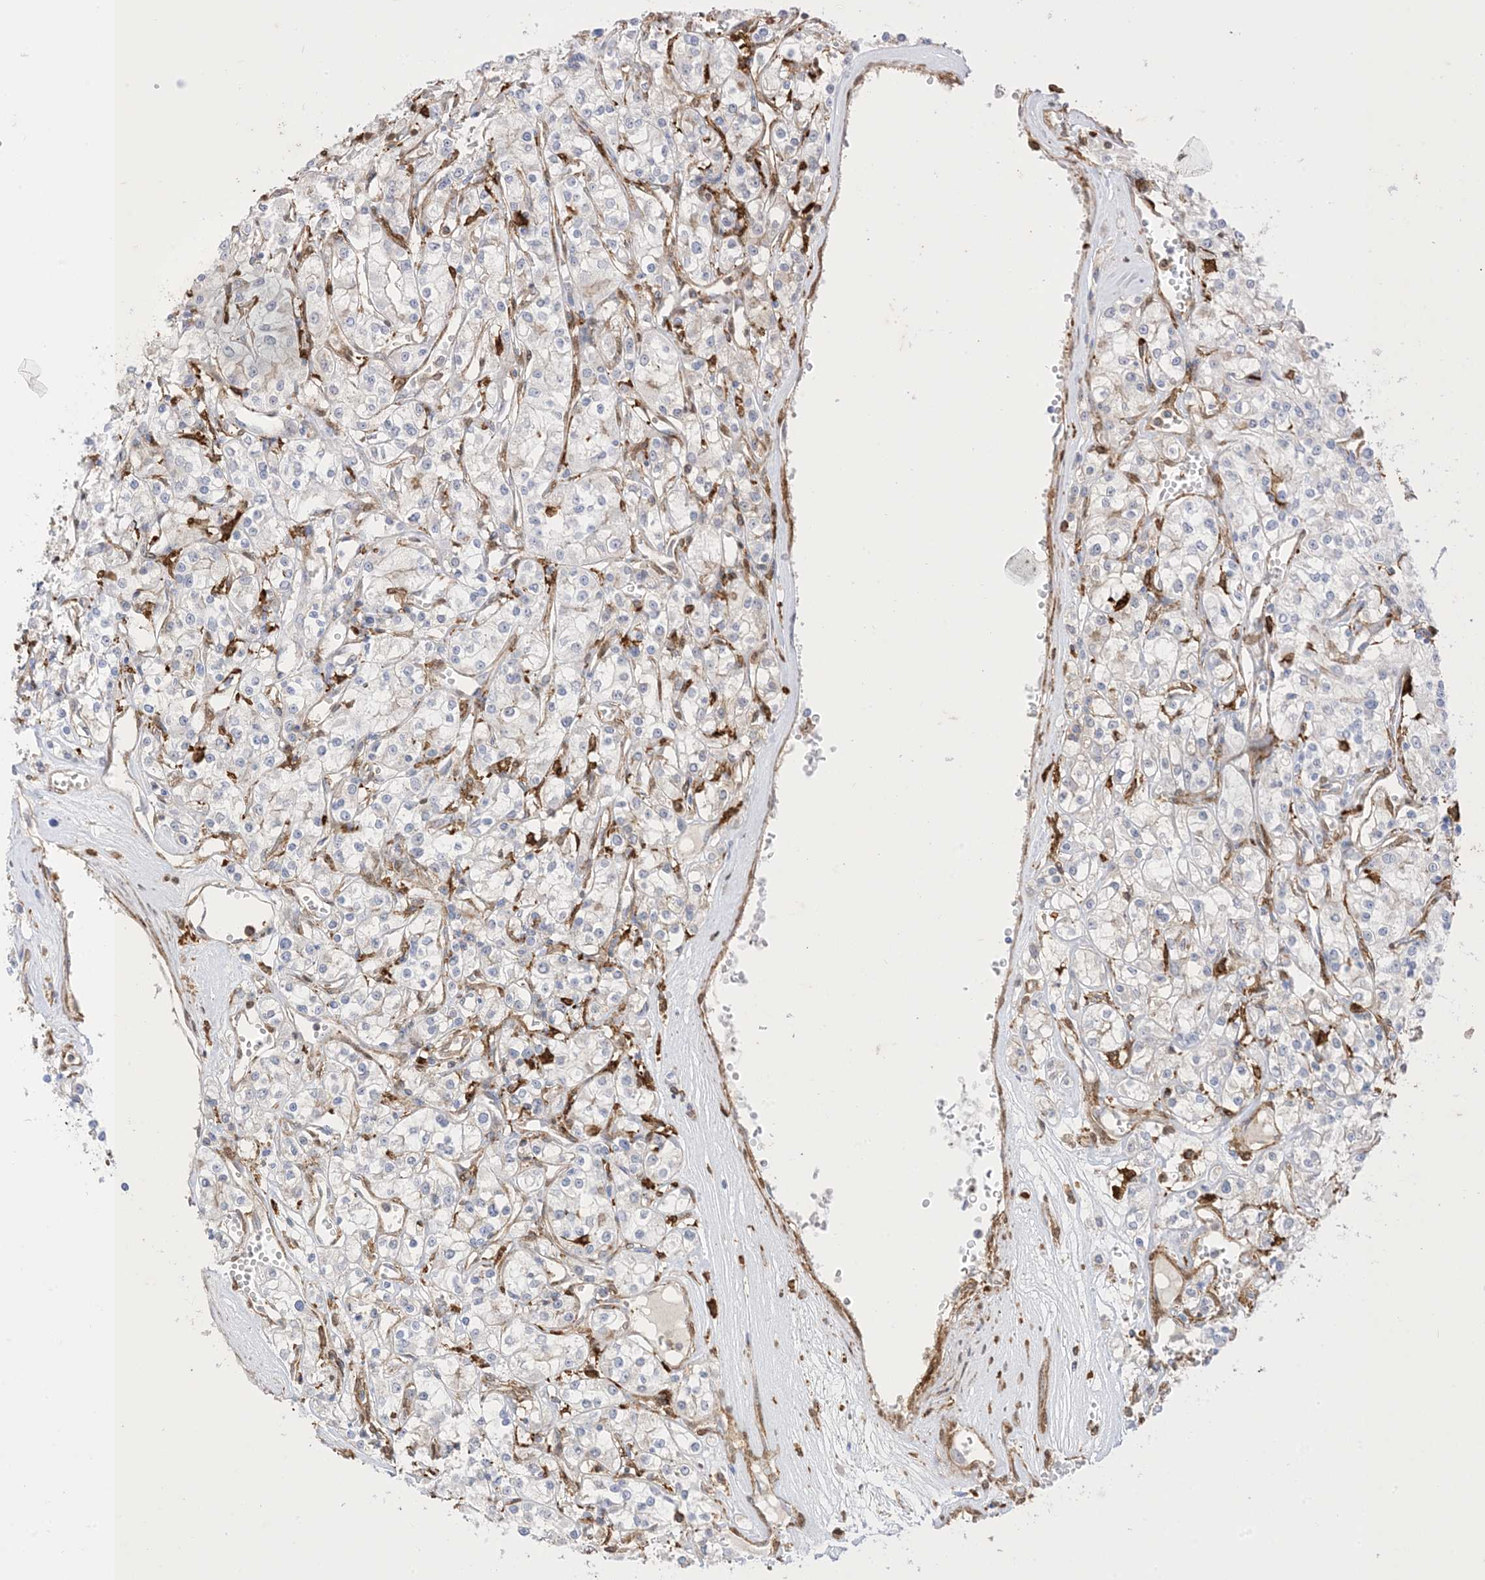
{"staining": {"intensity": "negative", "quantity": "none", "location": "none"}, "tissue": "renal cancer", "cell_type": "Tumor cells", "image_type": "cancer", "snomed": [{"axis": "morphology", "description": "Adenocarcinoma, NOS"}, {"axis": "topography", "description": "Kidney"}], "caption": "Immunohistochemistry (IHC) of human renal adenocarcinoma displays no staining in tumor cells.", "gene": "GSN", "patient": {"sex": "female", "age": 59}}